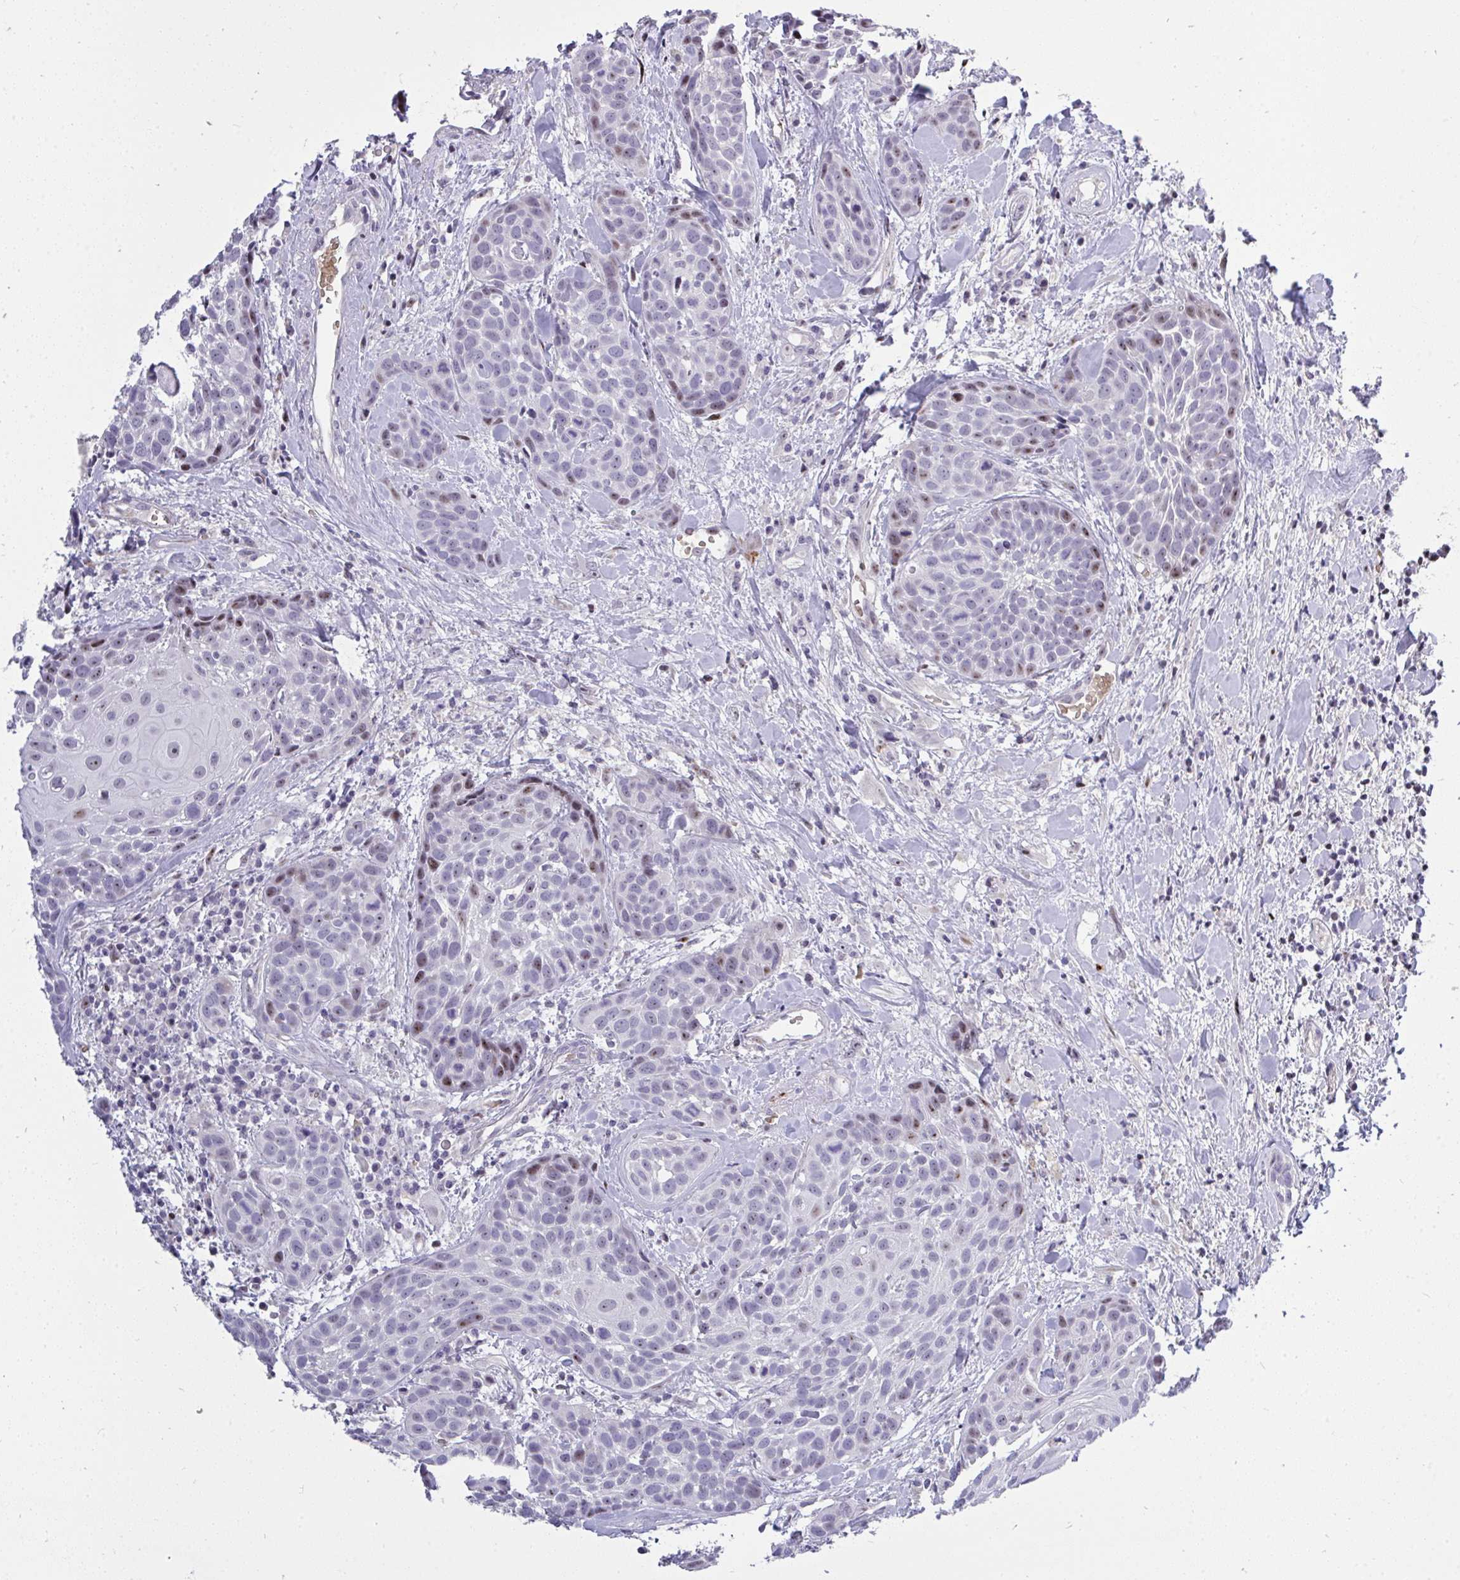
{"staining": {"intensity": "moderate", "quantity": "<25%", "location": "nuclear"}, "tissue": "head and neck cancer", "cell_type": "Tumor cells", "image_type": "cancer", "snomed": [{"axis": "morphology", "description": "Squamous cell carcinoma, NOS"}, {"axis": "topography", "description": "Head-Neck"}], "caption": "Head and neck cancer (squamous cell carcinoma) stained with a protein marker shows moderate staining in tumor cells.", "gene": "PLPPR3", "patient": {"sex": "female", "age": 50}}